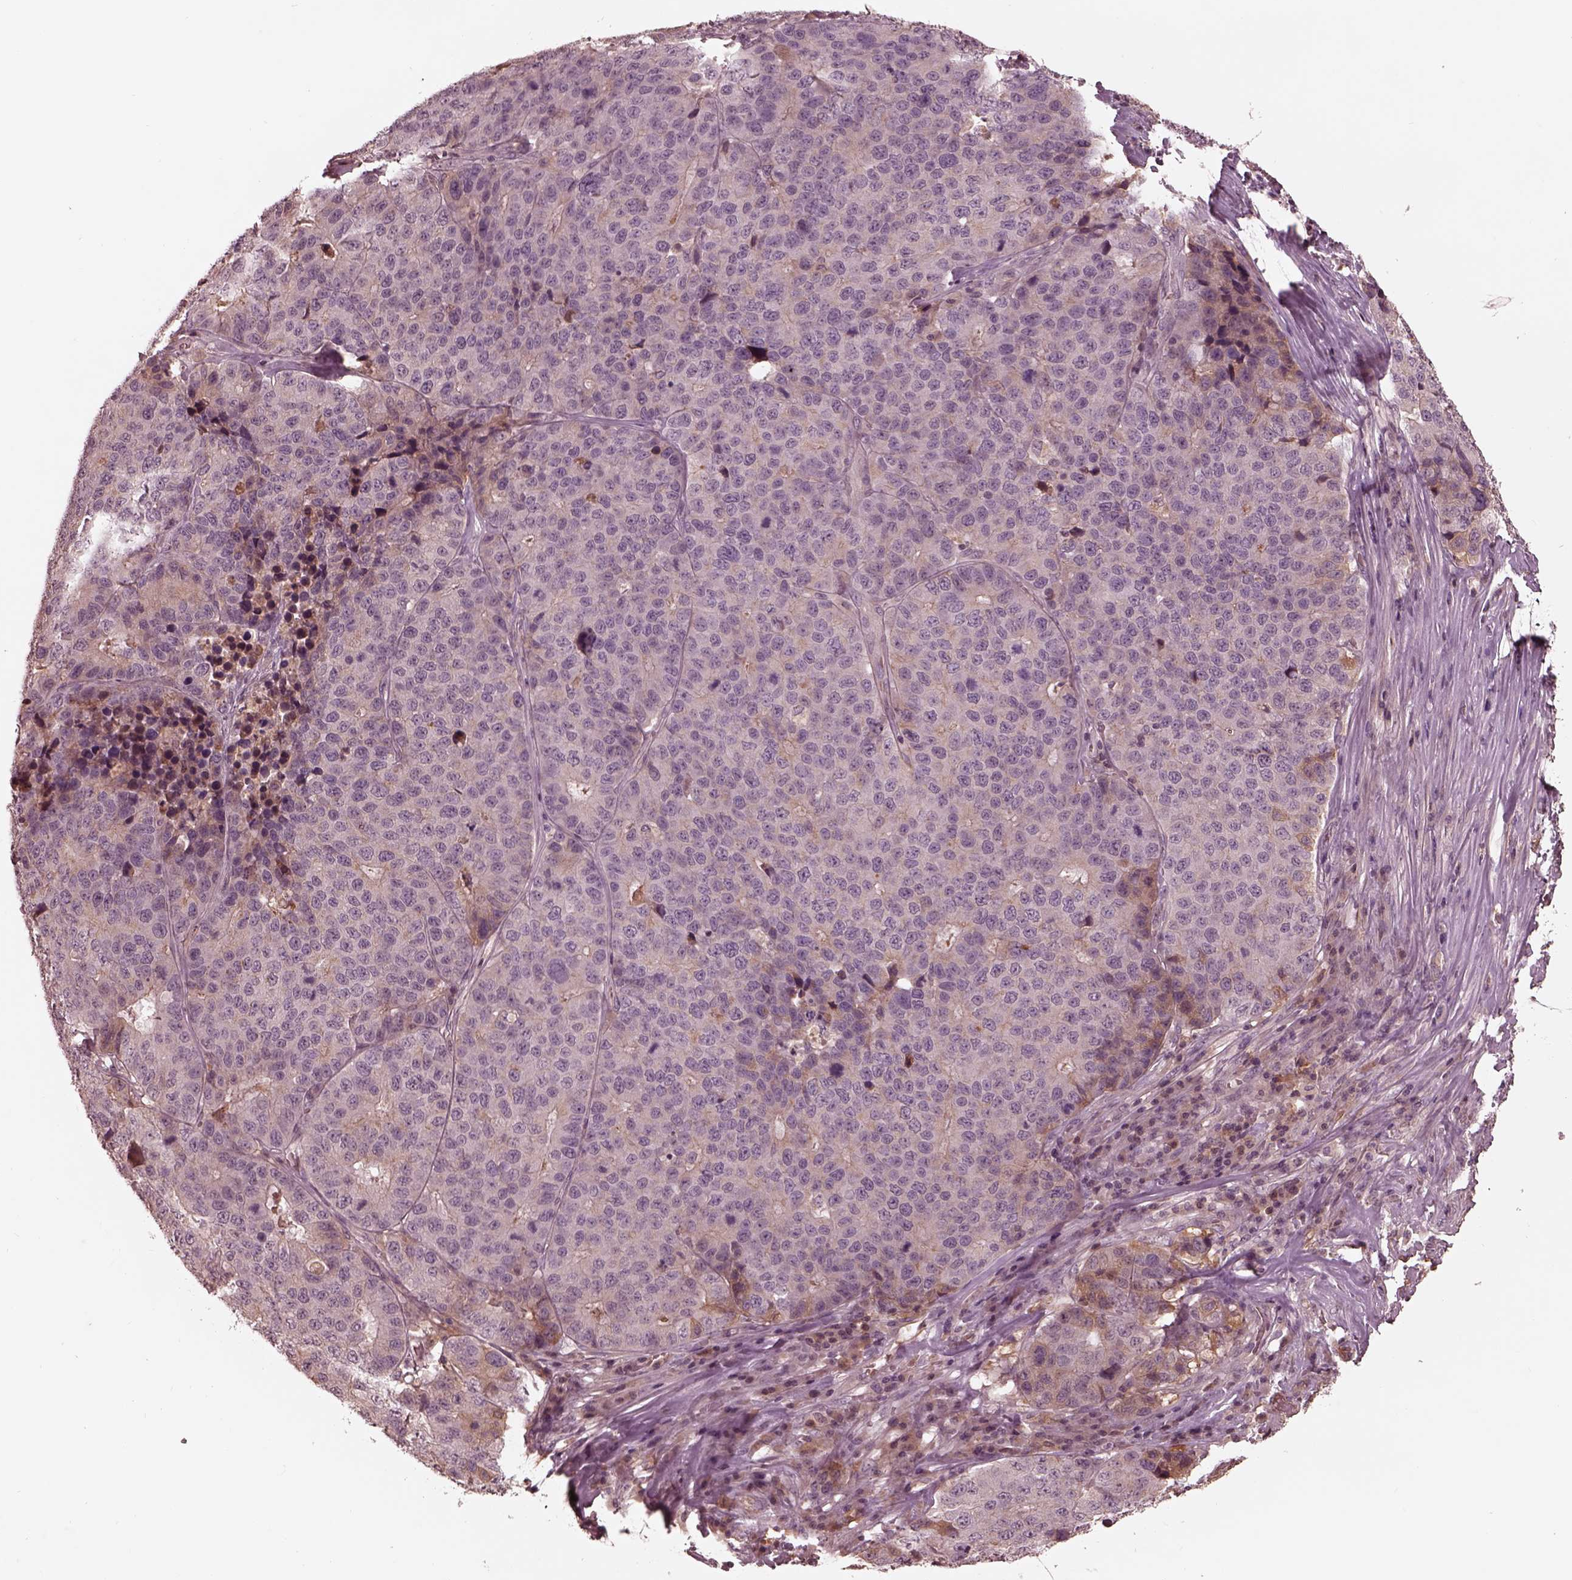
{"staining": {"intensity": "weak", "quantity": "<25%", "location": "cytoplasmic/membranous"}, "tissue": "stomach cancer", "cell_type": "Tumor cells", "image_type": "cancer", "snomed": [{"axis": "morphology", "description": "Adenocarcinoma, NOS"}, {"axis": "topography", "description": "Stomach"}], "caption": "IHC photomicrograph of human stomach cancer (adenocarcinoma) stained for a protein (brown), which demonstrates no staining in tumor cells.", "gene": "TF", "patient": {"sex": "male", "age": 71}}